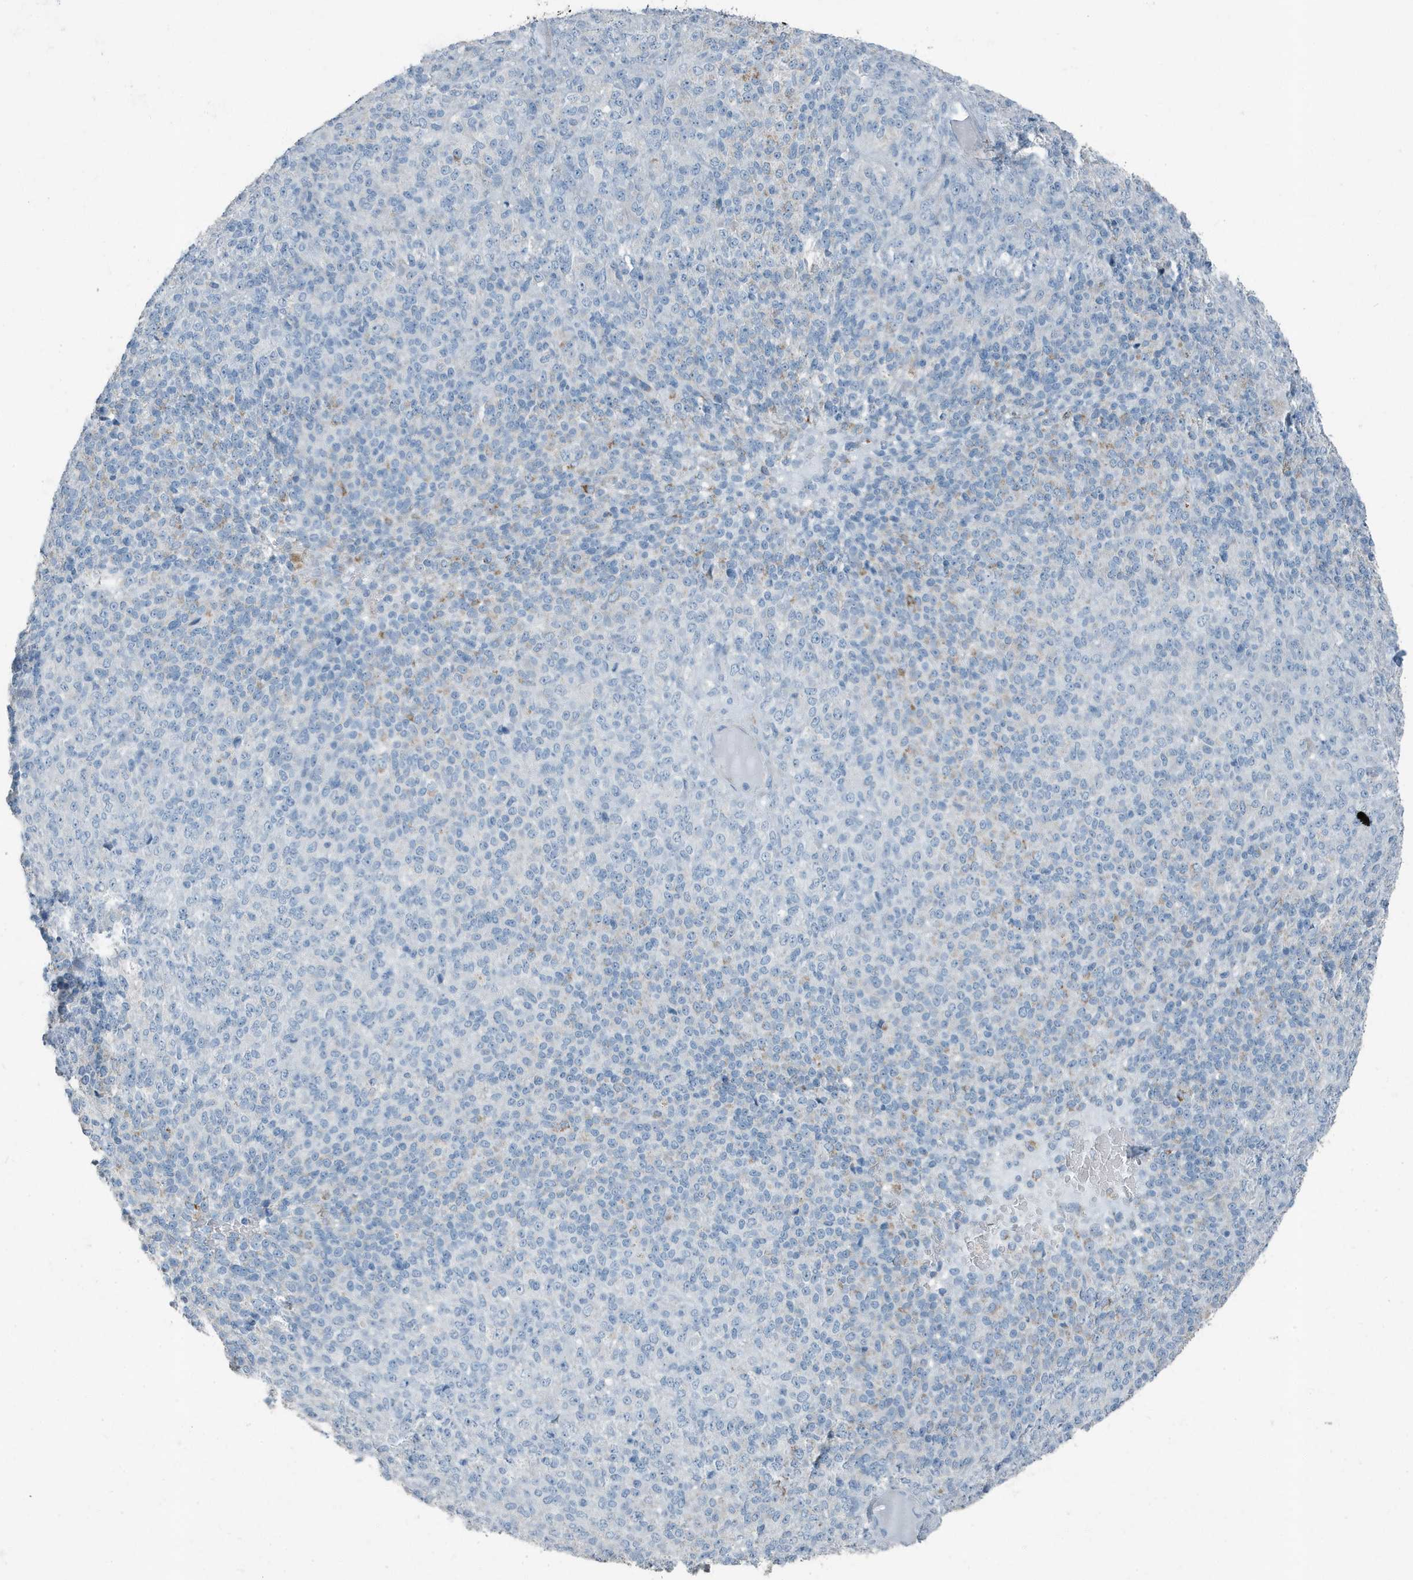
{"staining": {"intensity": "negative", "quantity": "none", "location": "none"}, "tissue": "melanoma", "cell_type": "Tumor cells", "image_type": "cancer", "snomed": [{"axis": "morphology", "description": "Malignant melanoma, Metastatic site"}, {"axis": "topography", "description": "Brain"}], "caption": "The micrograph demonstrates no staining of tumor cells in malignant melanoma (metastatic site). Nuclei are stained in blue.", "gene": "FAM162A", "patient": {"sex": "female", "age": 56}}